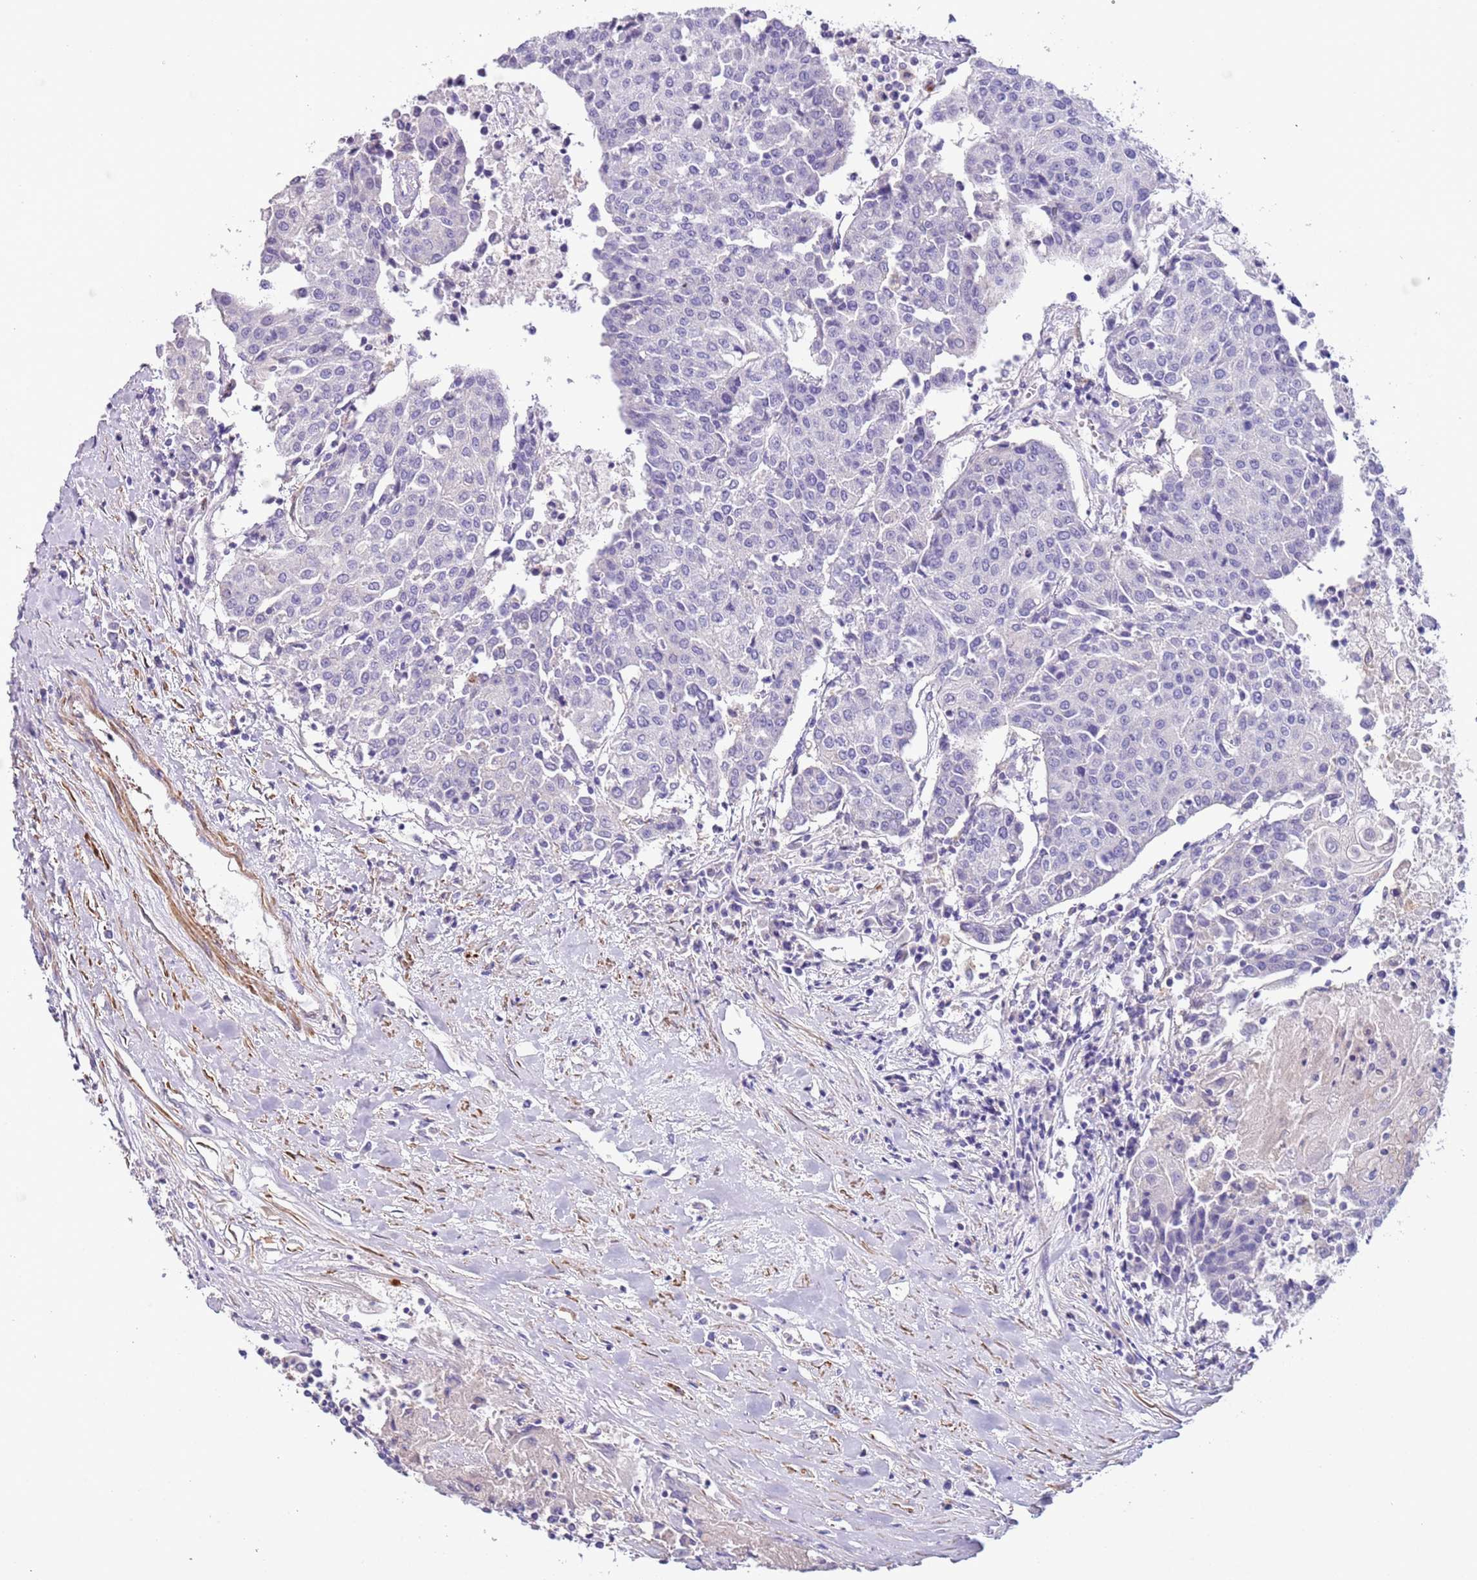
{"staining": {"intensity": "negative", "quantity": "none", "location": "none"}, "tissue": "urothelial cancer", "cell_type": "Tumor cells", "image_type": "cancer", "snomed": [{"axis": "morphology", "description": "Urothelial carcinoma, High grade"}, {"axis": "topography", "description": "Urinary bladder"}], "caption": "Immunohistochemistry (IHC) image of urothelial cancer stained for a protein (brown), which displays no expression in tumor cells.", "gene": "PCGF2", "patient": {"sex": "female", "age": 85}}